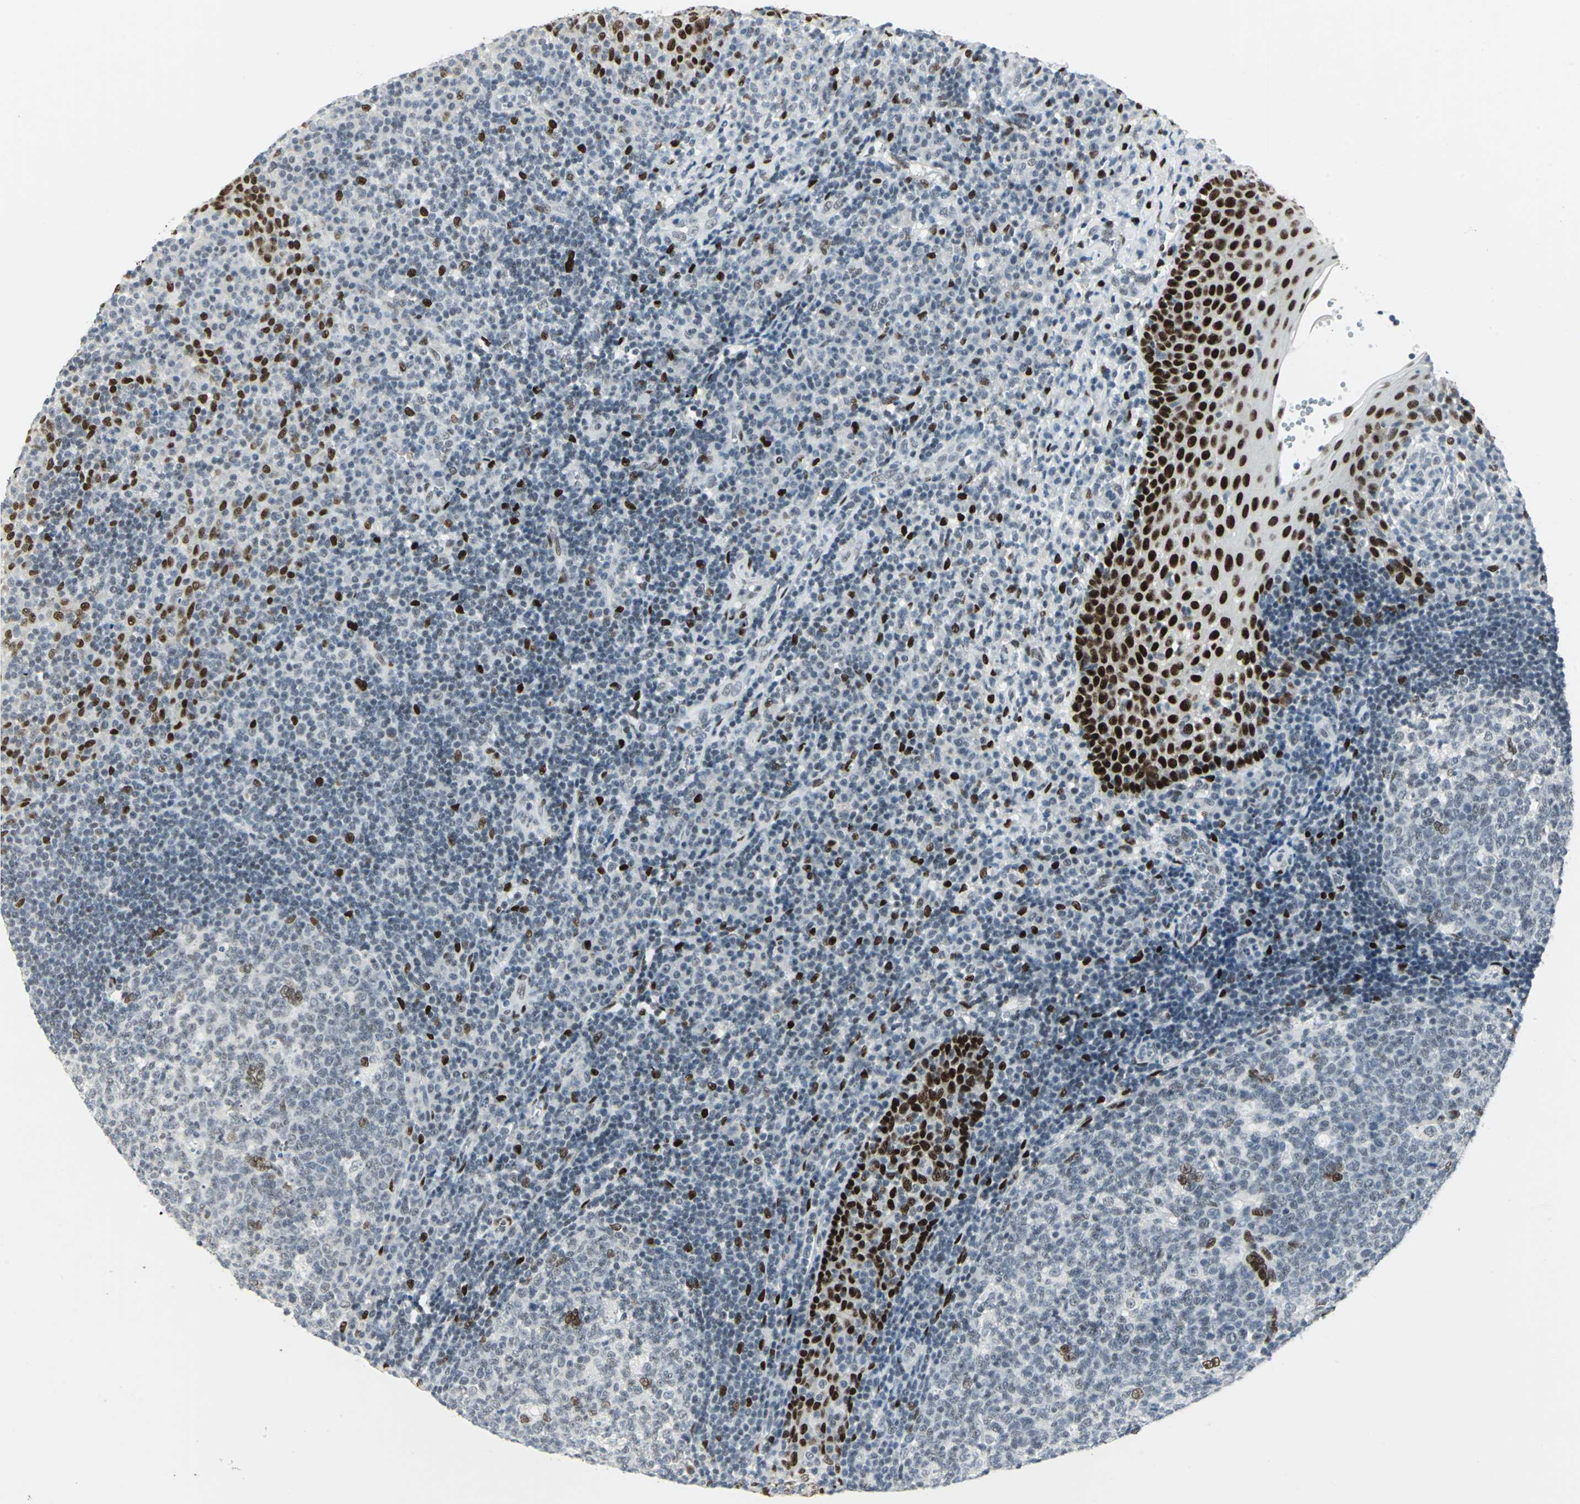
{"staining": {"intensity": "moderate", "quantity": "<25%", "location": "nuclear"}, "tissue": "tonsil", "cell_type": "Germinal center cells", "image_type": "normal", "snomed": [{"axis": "morphology", "description": "Normal tissue, NOS"}, {"axis": "topography", "description": "Tonsil"}], "caption": "Immunohistochemistry of benign tonsil reveals low levels of moderate nuclear positivity in about <25% of germinal center cells.", "gene": "MEIS2", "patient": {"sex": "female", "age": 40}}